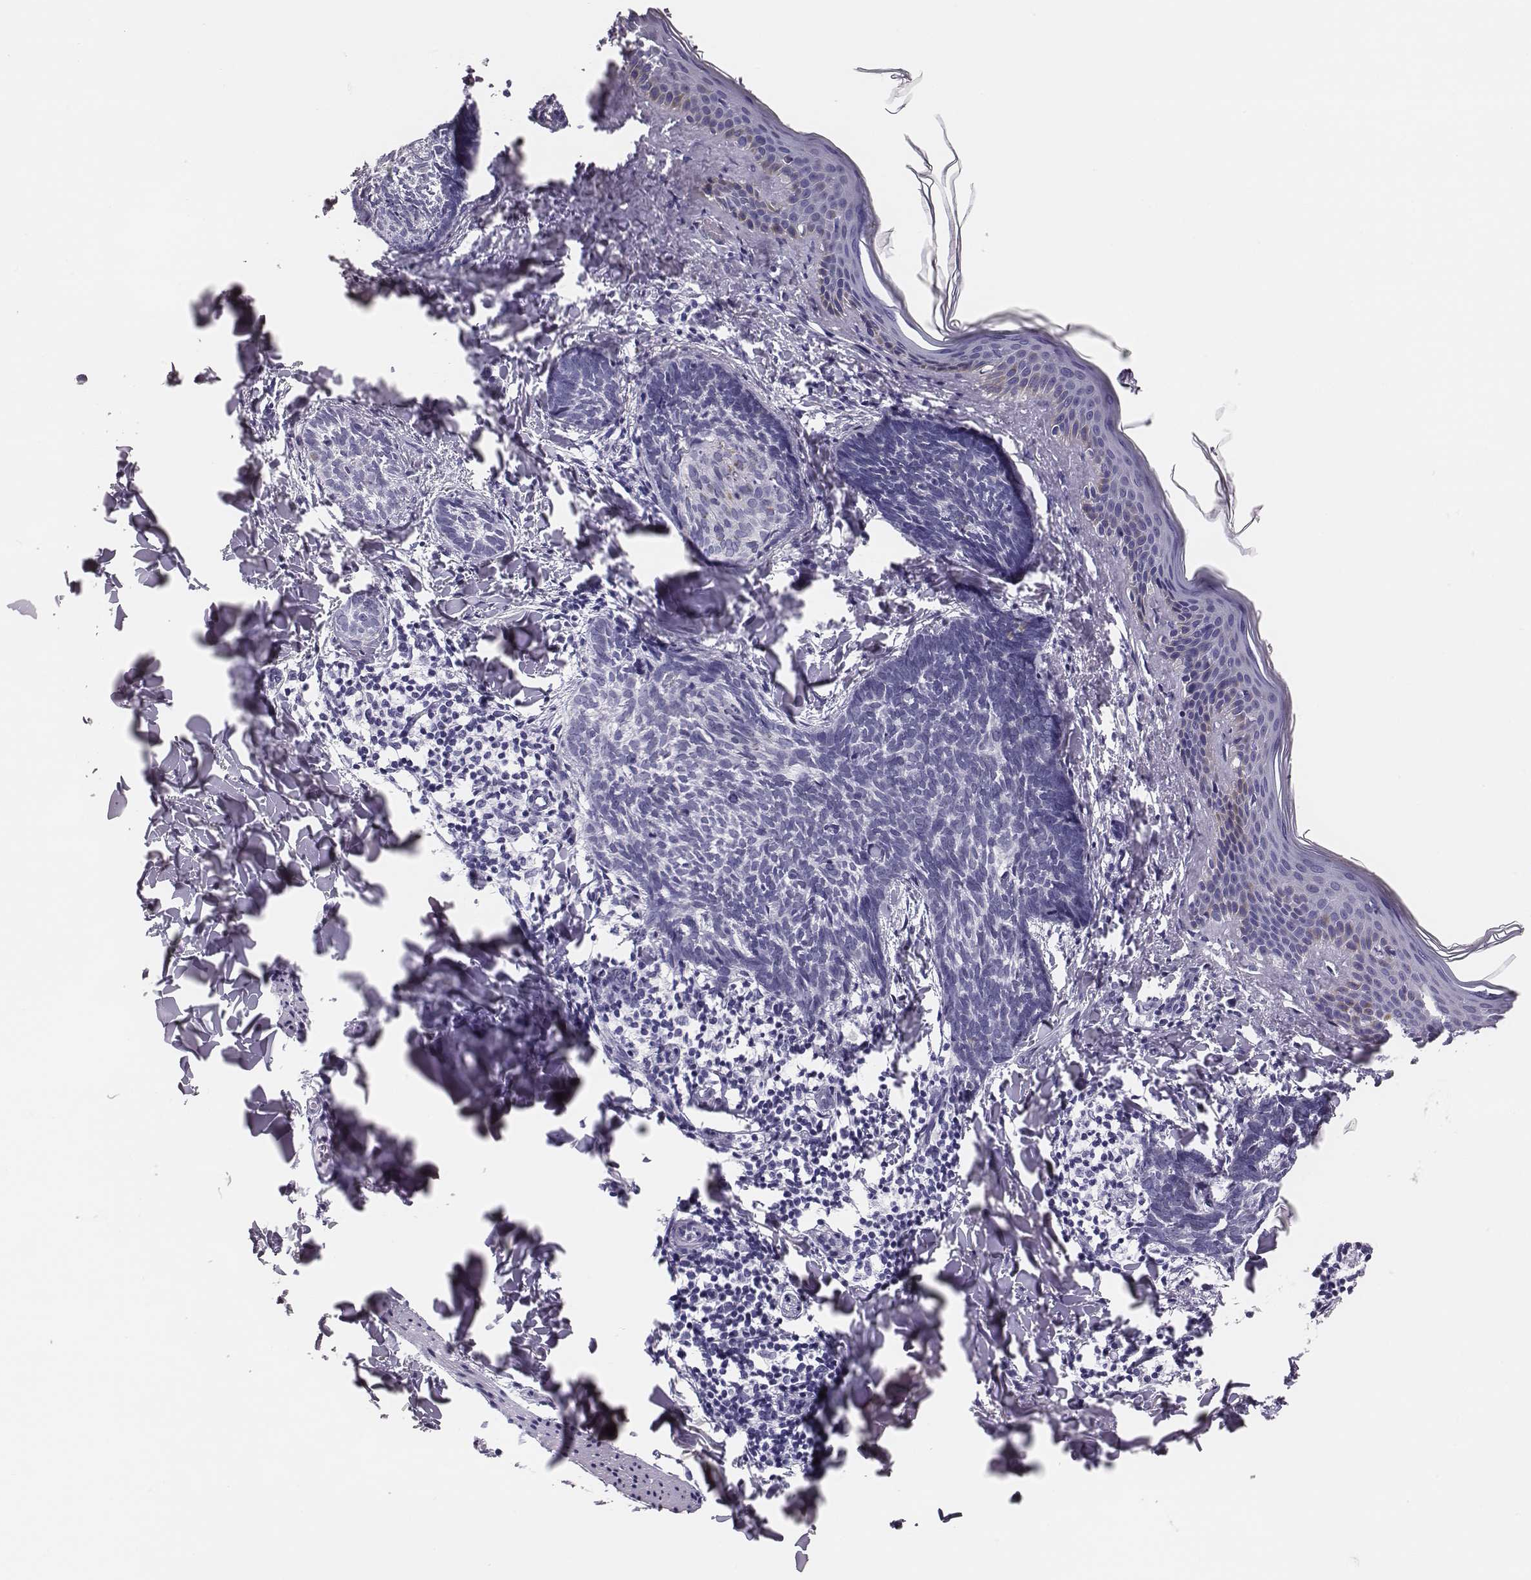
{"staining": {"intensity": "negative", "quantity": "none", "location": "none"}, "tissue": "skin cancer", "cell_type": "Tumor cells", "image_type": "cancer", "snomed": [{"axis": "morphology", "description": "Normal tissue, NOS"}, {"axis": "morphology", "description": "Basal cell carcinoma"}, {"axis": "topography", "description": "Skin"}], "caption": "Tumor cells show no significant staining in basal cell carcinoma (skin).", "gene": "H1-6", "patient": {"sex": "male", "age": 46}}